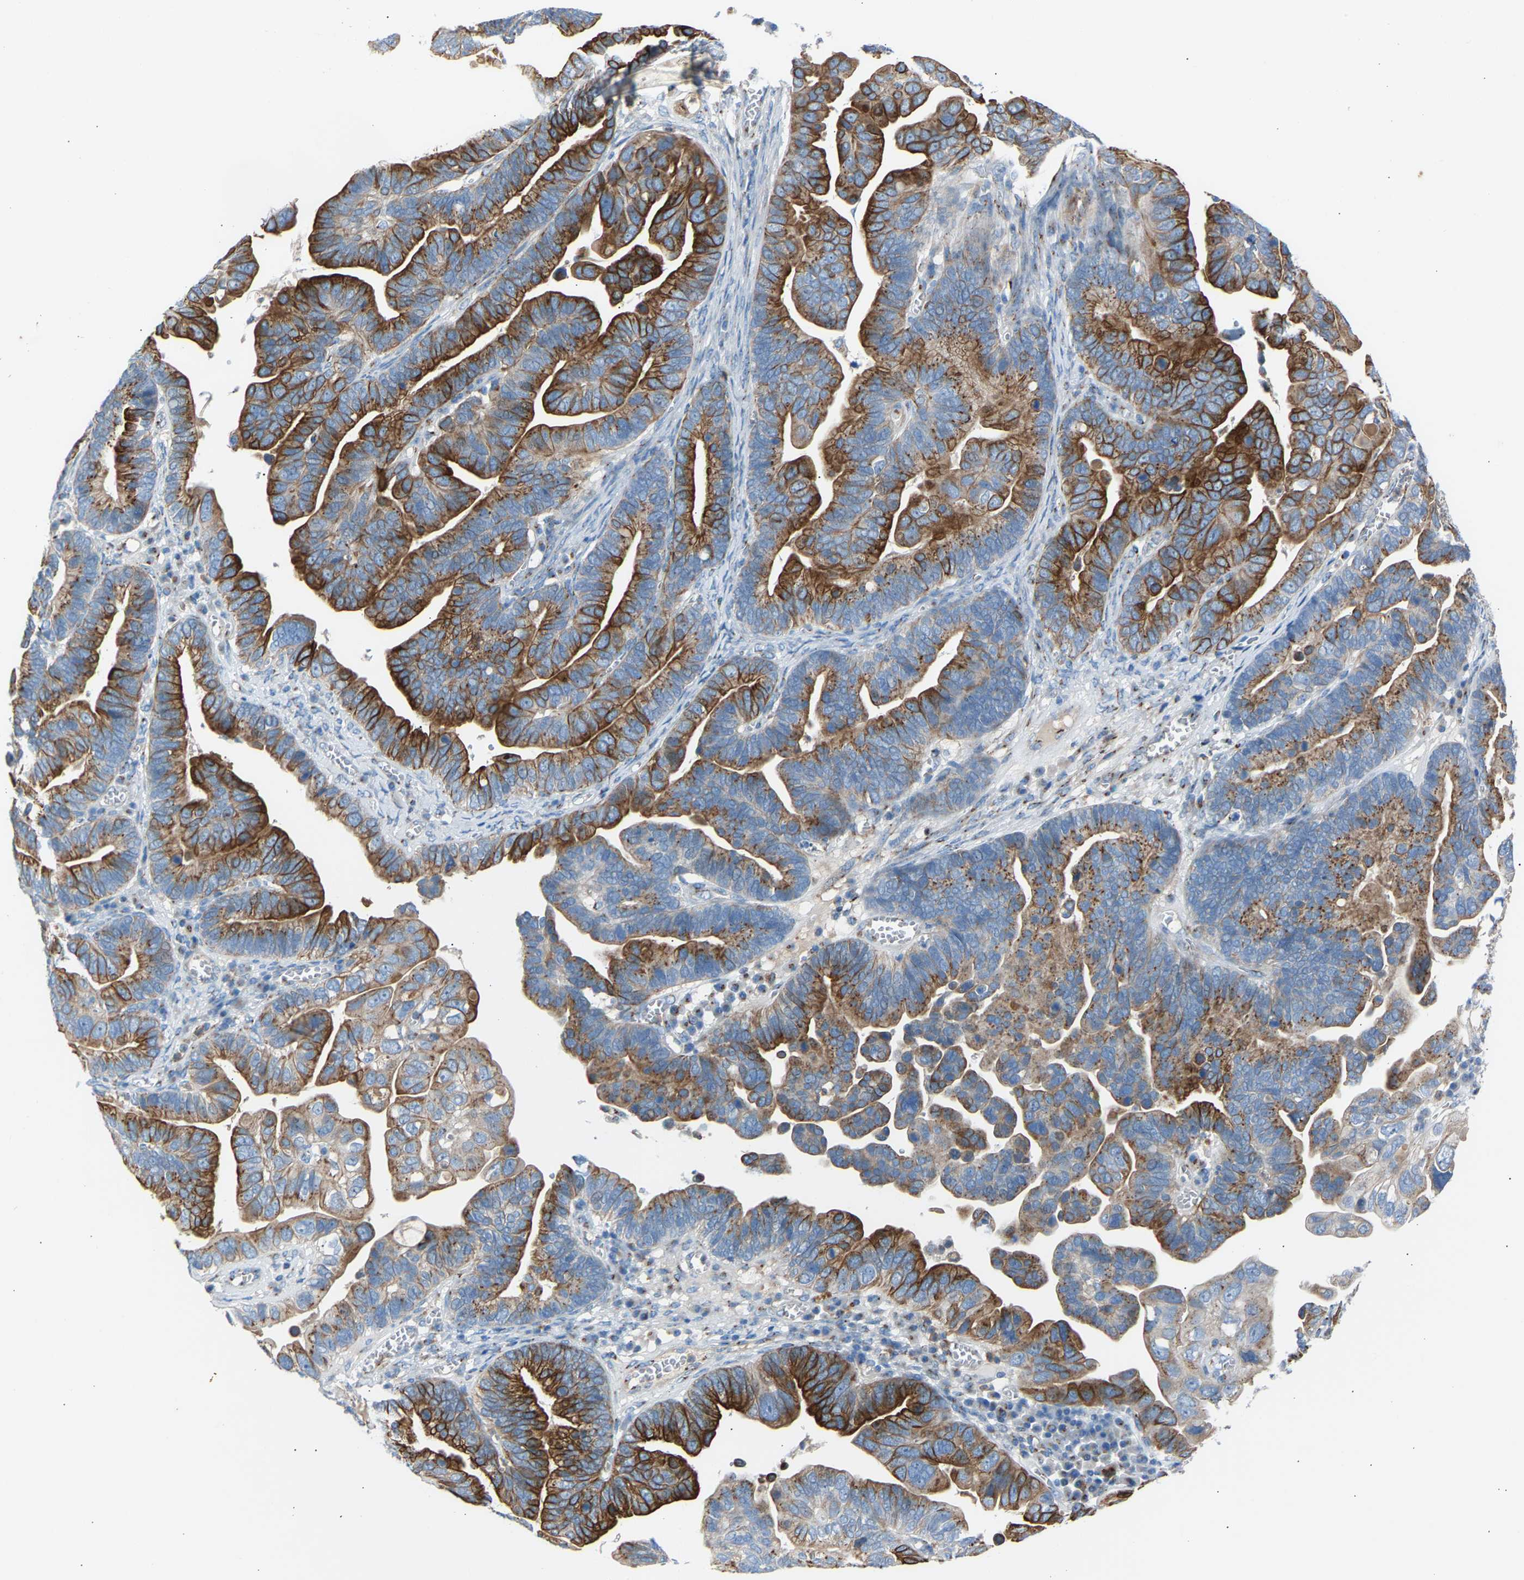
{"staining": {"intensity": "strong", "quantity": ">75%", "location": "cytoplasmic/membranous"}, "tissue": "ovarian cancer", "cell_type": "Tumor cells", "image_type": "cancer", "snomed": [{"axis": "morphology", "description": "Cystadenocarcinoma, serous, NOS"}, {"axis": "topography", "description": "Ovary"}], "caption": "Tumor cells reveal high levels of strong cytoplasmic/membranous staining in approximately >75% of cells in human ovarian cancer (serous cystadenocarcinoma).", "gene": "CYREN", "patient": {"sex": "female", "age": 56}}